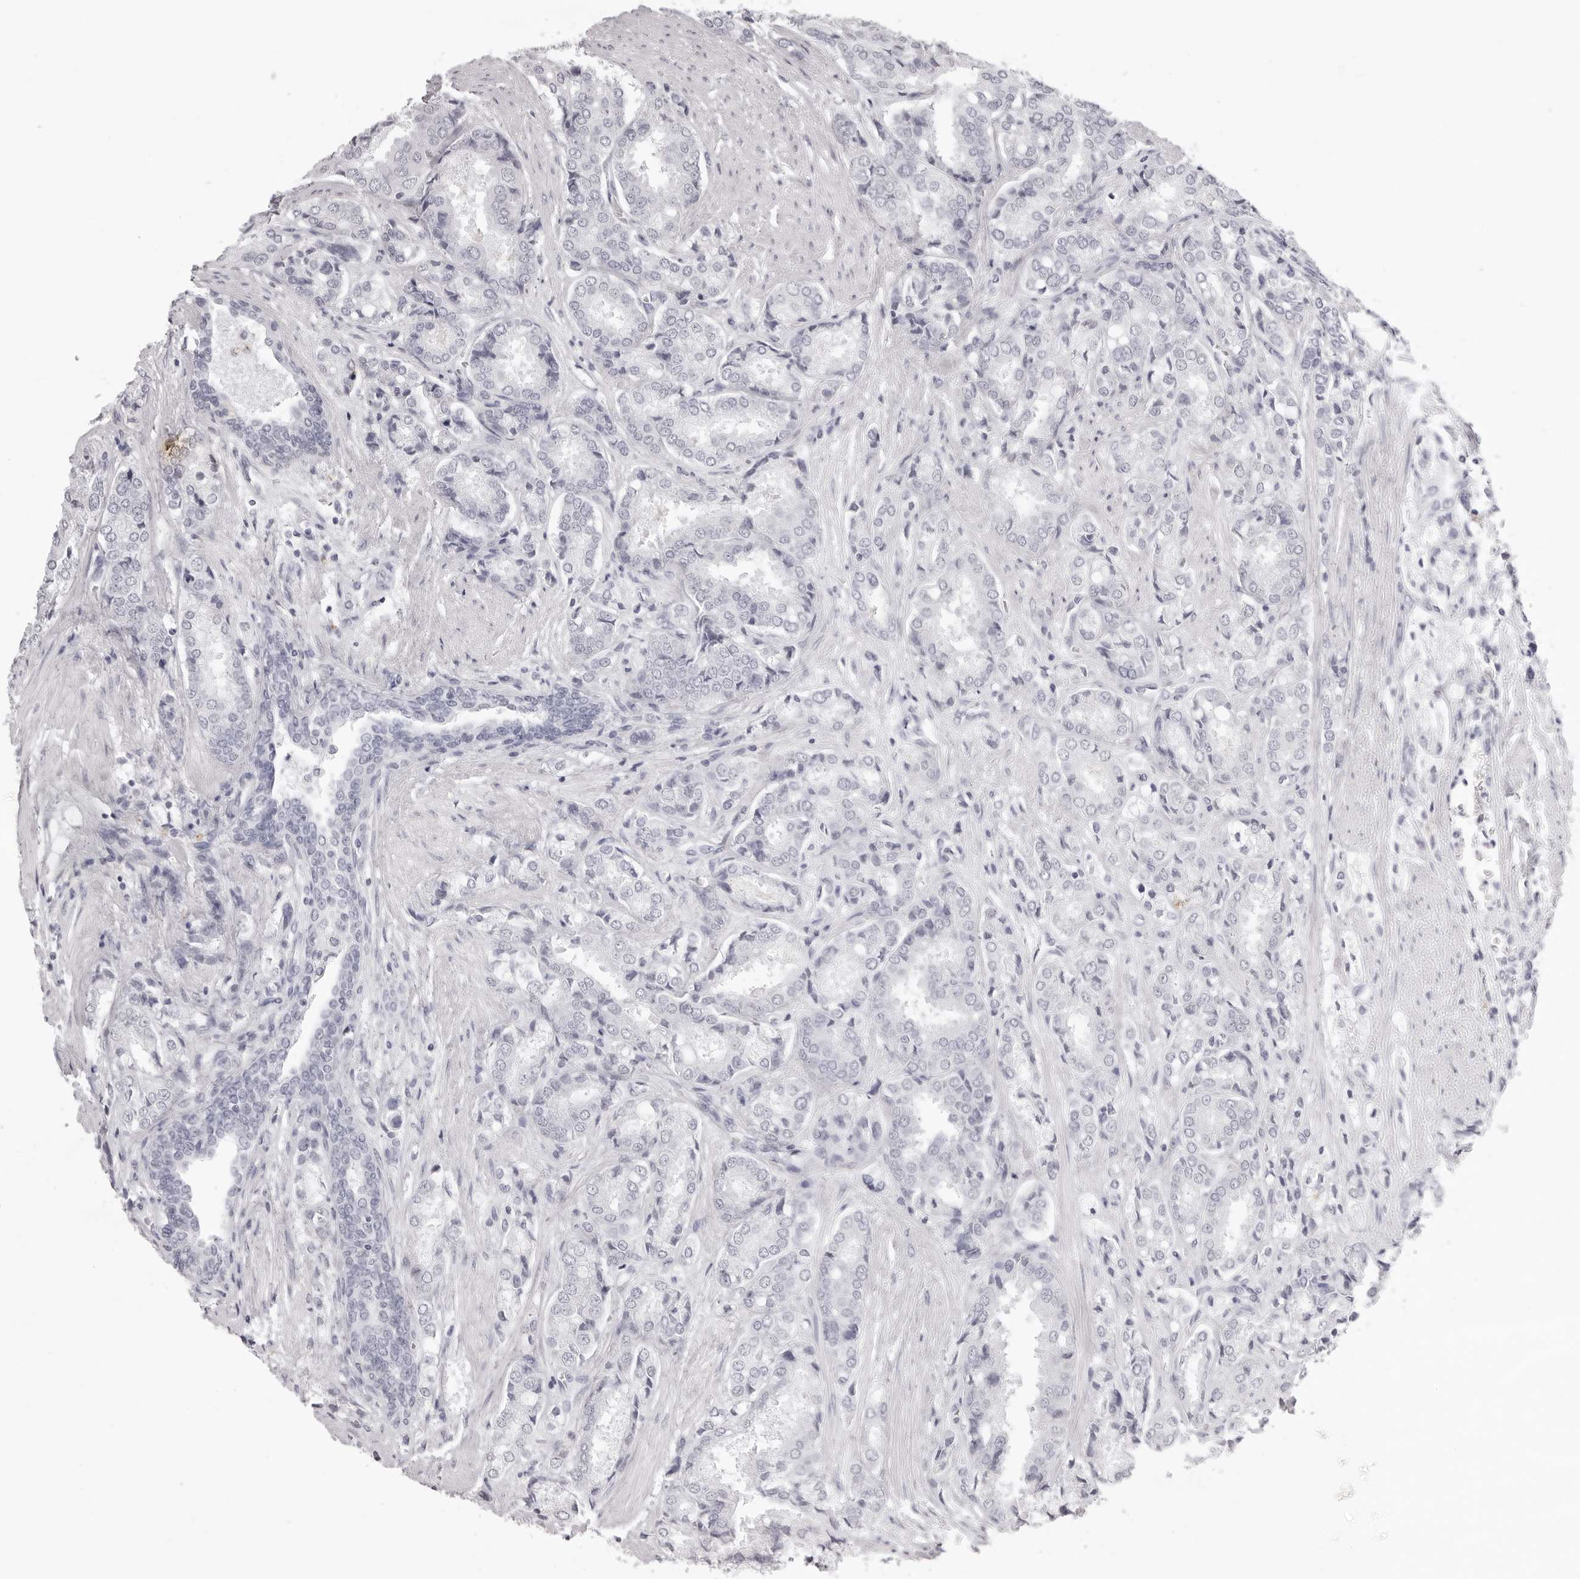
{"staining": {"intensity": "negative", "quantity": "none", "location": "none"}, "tissue": "prostate cancer", "cell_type": "Tumor cells", "image_type": "cancer", "snomed": [{"axis": "morphology", "description": "Adenocarcinoma, High grade"}, {"axis": "topography", "description": "Prostate"}], "caption": "DAB (3,3'-diaminobenzidine) immunohistochemical staining of prostate high-grade adenocarcinoma shows no significant positivity in tumor cells.", "gene": "CST1", "patient": {"sex": "male", "age": 50}}